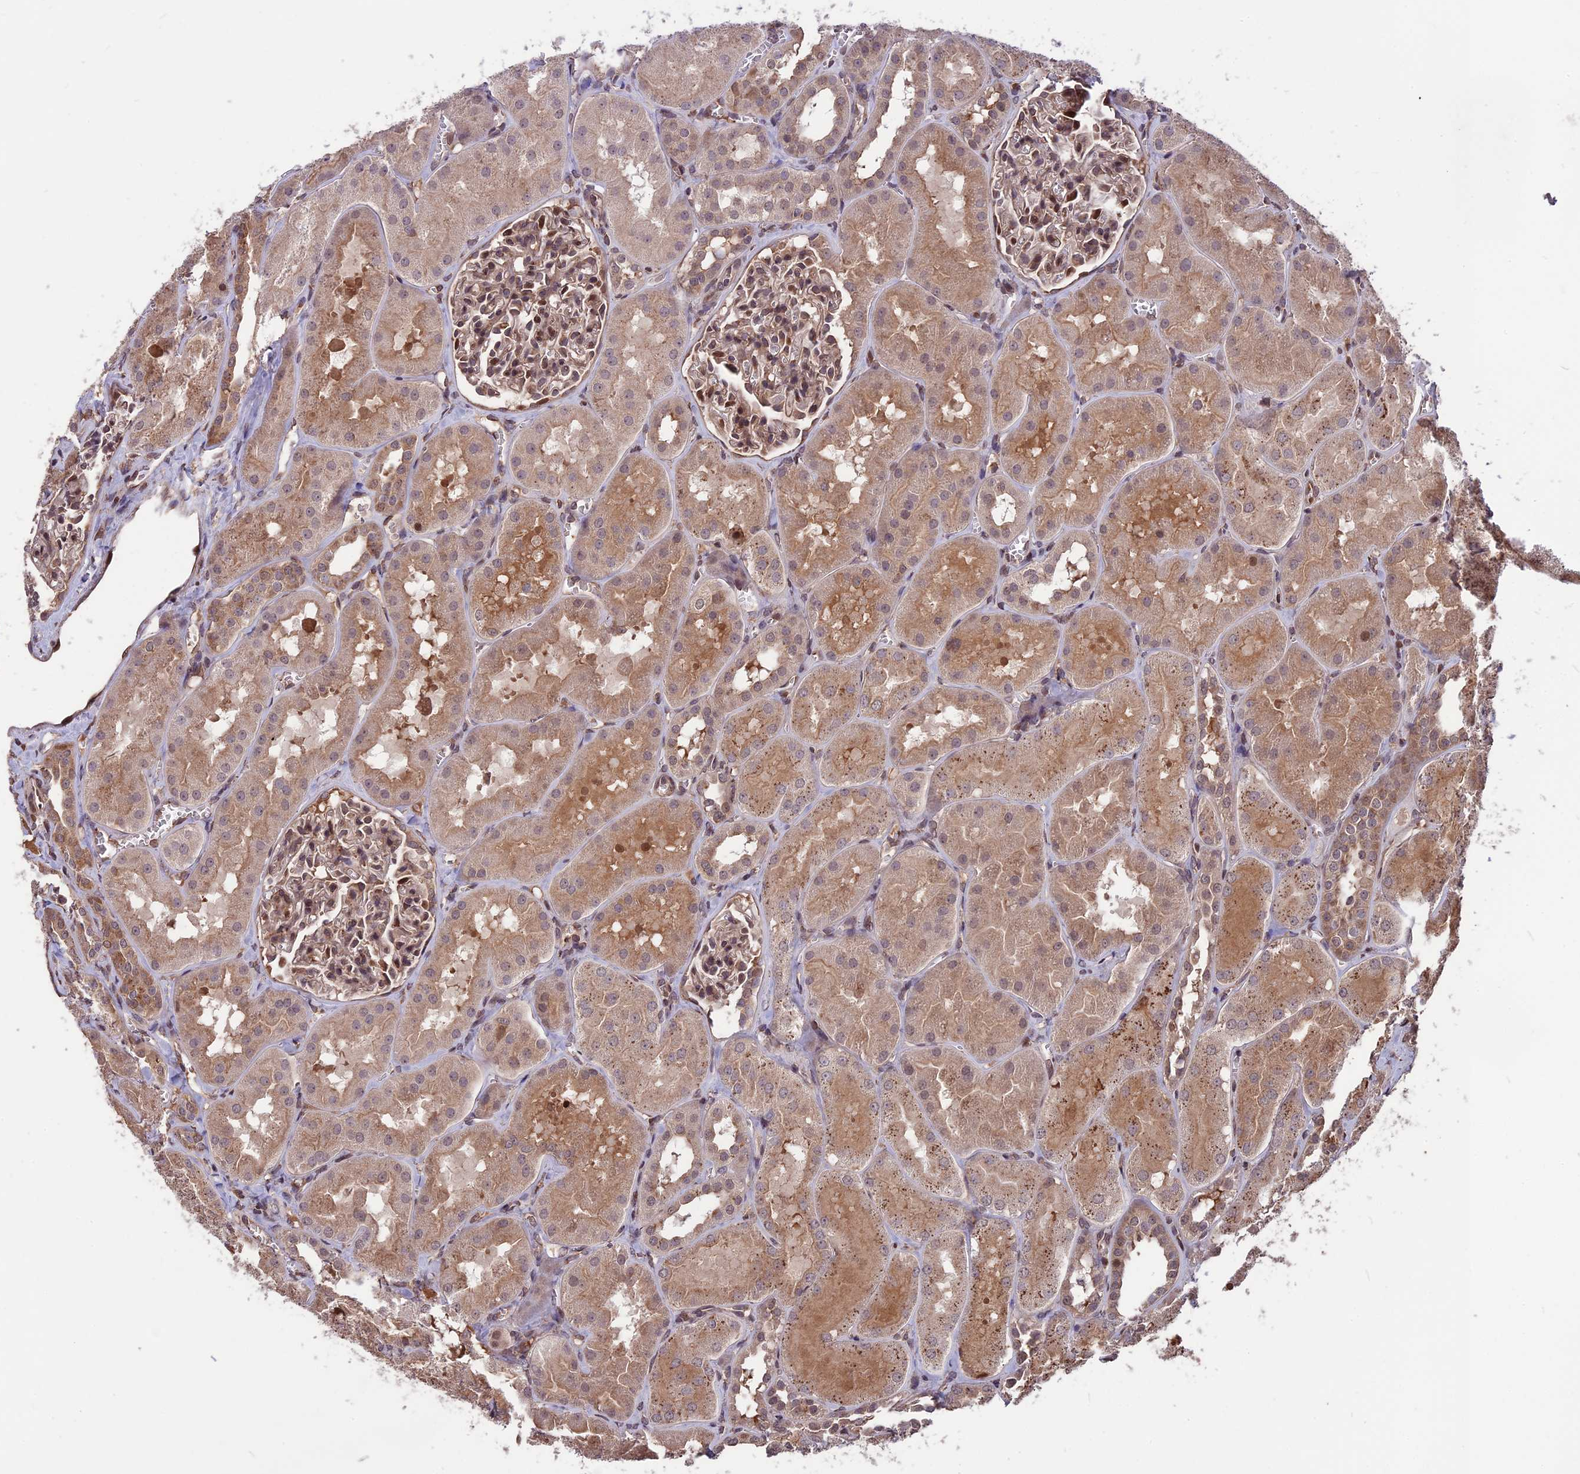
{"staining": {"intensity": "moderate", "quantity": ">75%", "location": "nuclear"}, "tissue": "kidney", "cell_type": "Cells in glomeruli", "image_type": "normal", "snomed": [{"axis": "morphology", "description": "Normal tissue, NOS"}, {"axis": "topography", "description": "Kidney"}, {"axis": "topography", "description": "Urinary bladder"}], "caption": "An image of kidney stained for a protein demonstrates moderate nuclear brown staining in cells in glomeruli.", "gene": "ZNF598", "patient": {"sex": "male", "age": 16}}